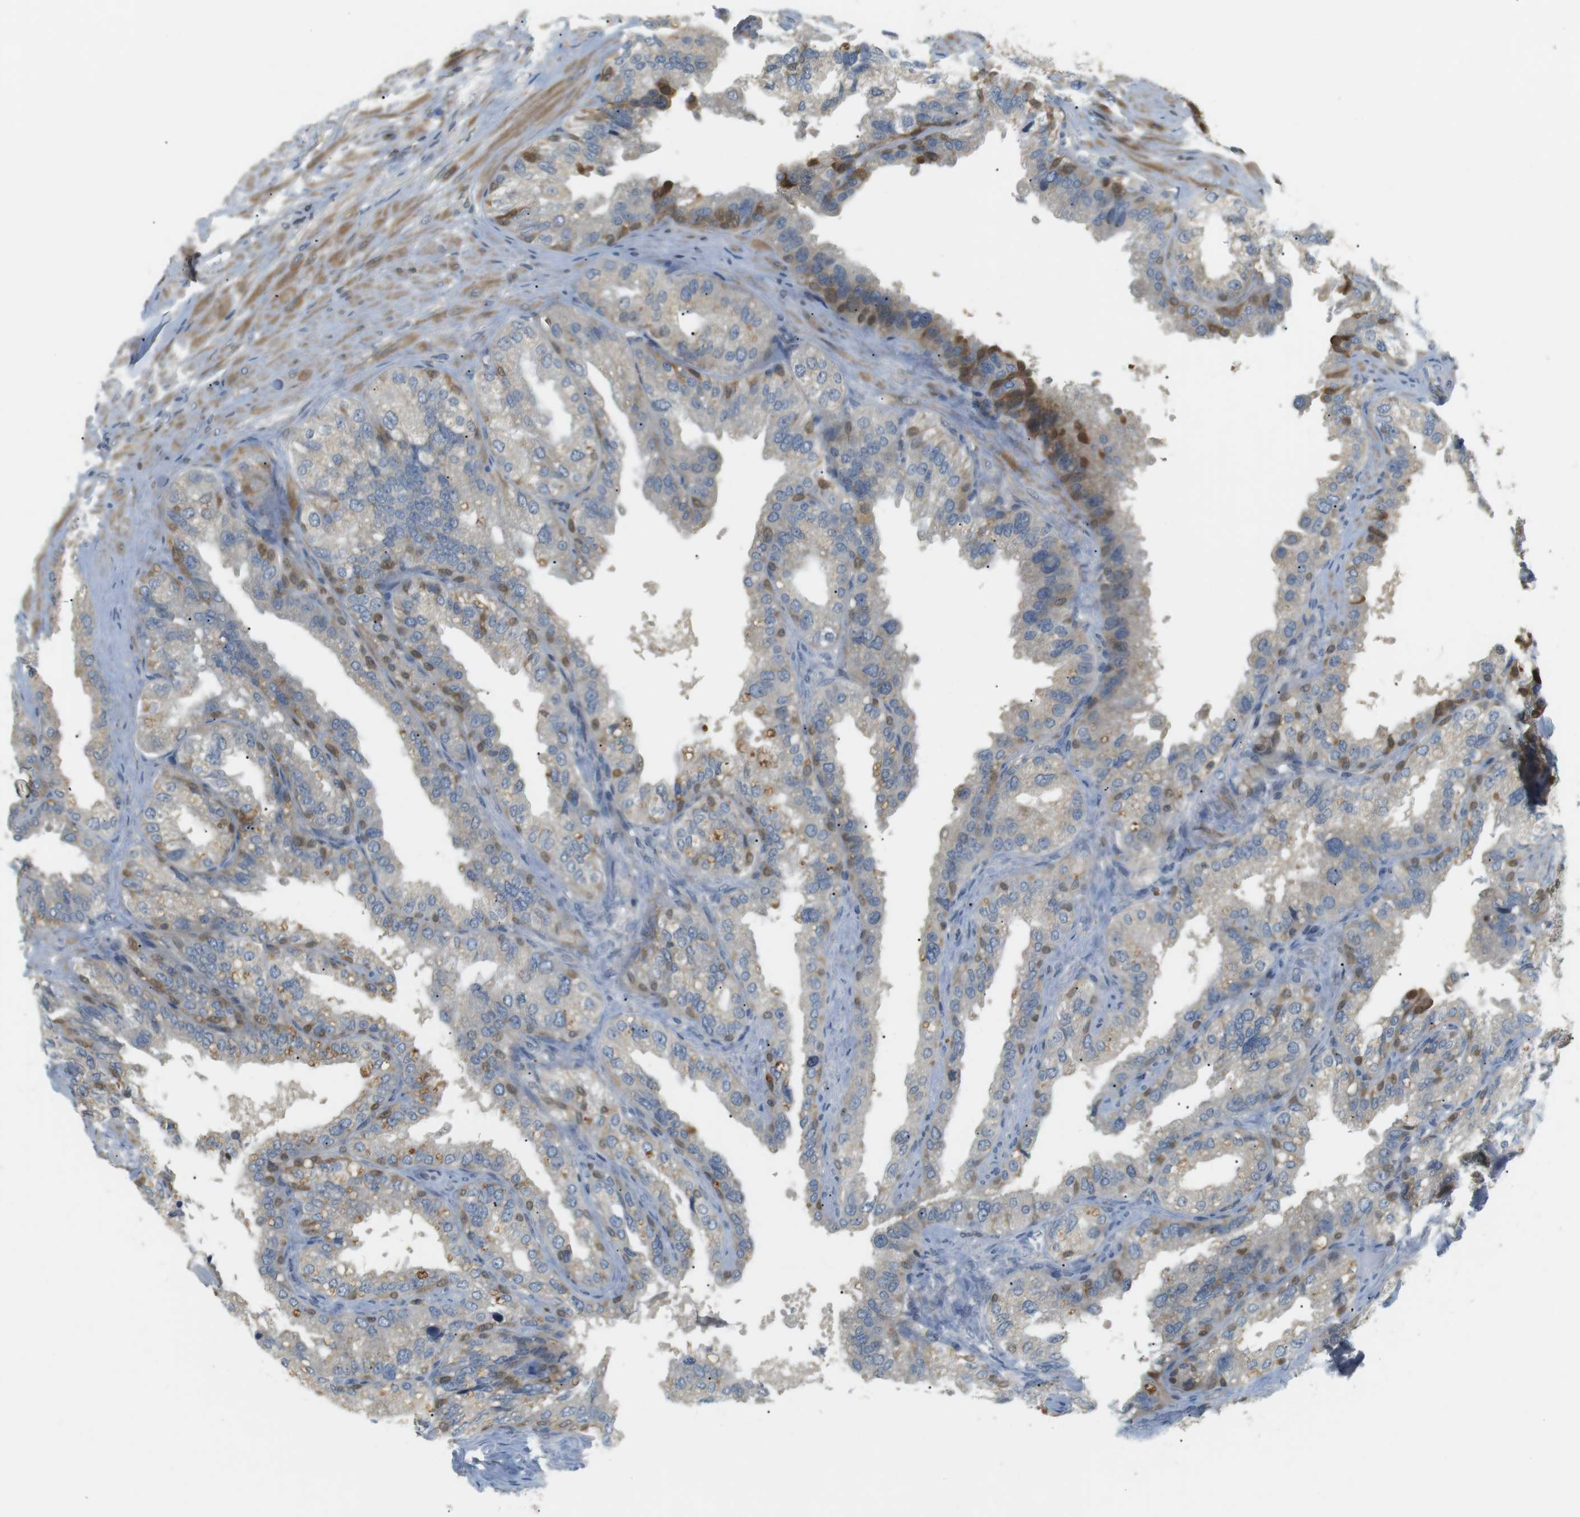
{"staining": {"intensity": "weak", "quantity": "25%-75%", "location": "cytoplasmic/membranous"}, "tissue": "seminal vesicle", "cell_type": "Glandular cells", "image_type": "normal", "snomed": [{"axis": "morphology", "description": "Normal tissue, NOS"}, {"axis": "topography", "description": "Seminal veicle"}], "caption": "Seminal vesicle stained with IHC reveals weak cytoplasmic/membranous positivity in approximately 25%-75% of glandular cells. (DAB IHC, brown staining for protein, blue staining for nuclei).", "gene": "P2RY1", "patient": {"sex": "male", "age": 68}}